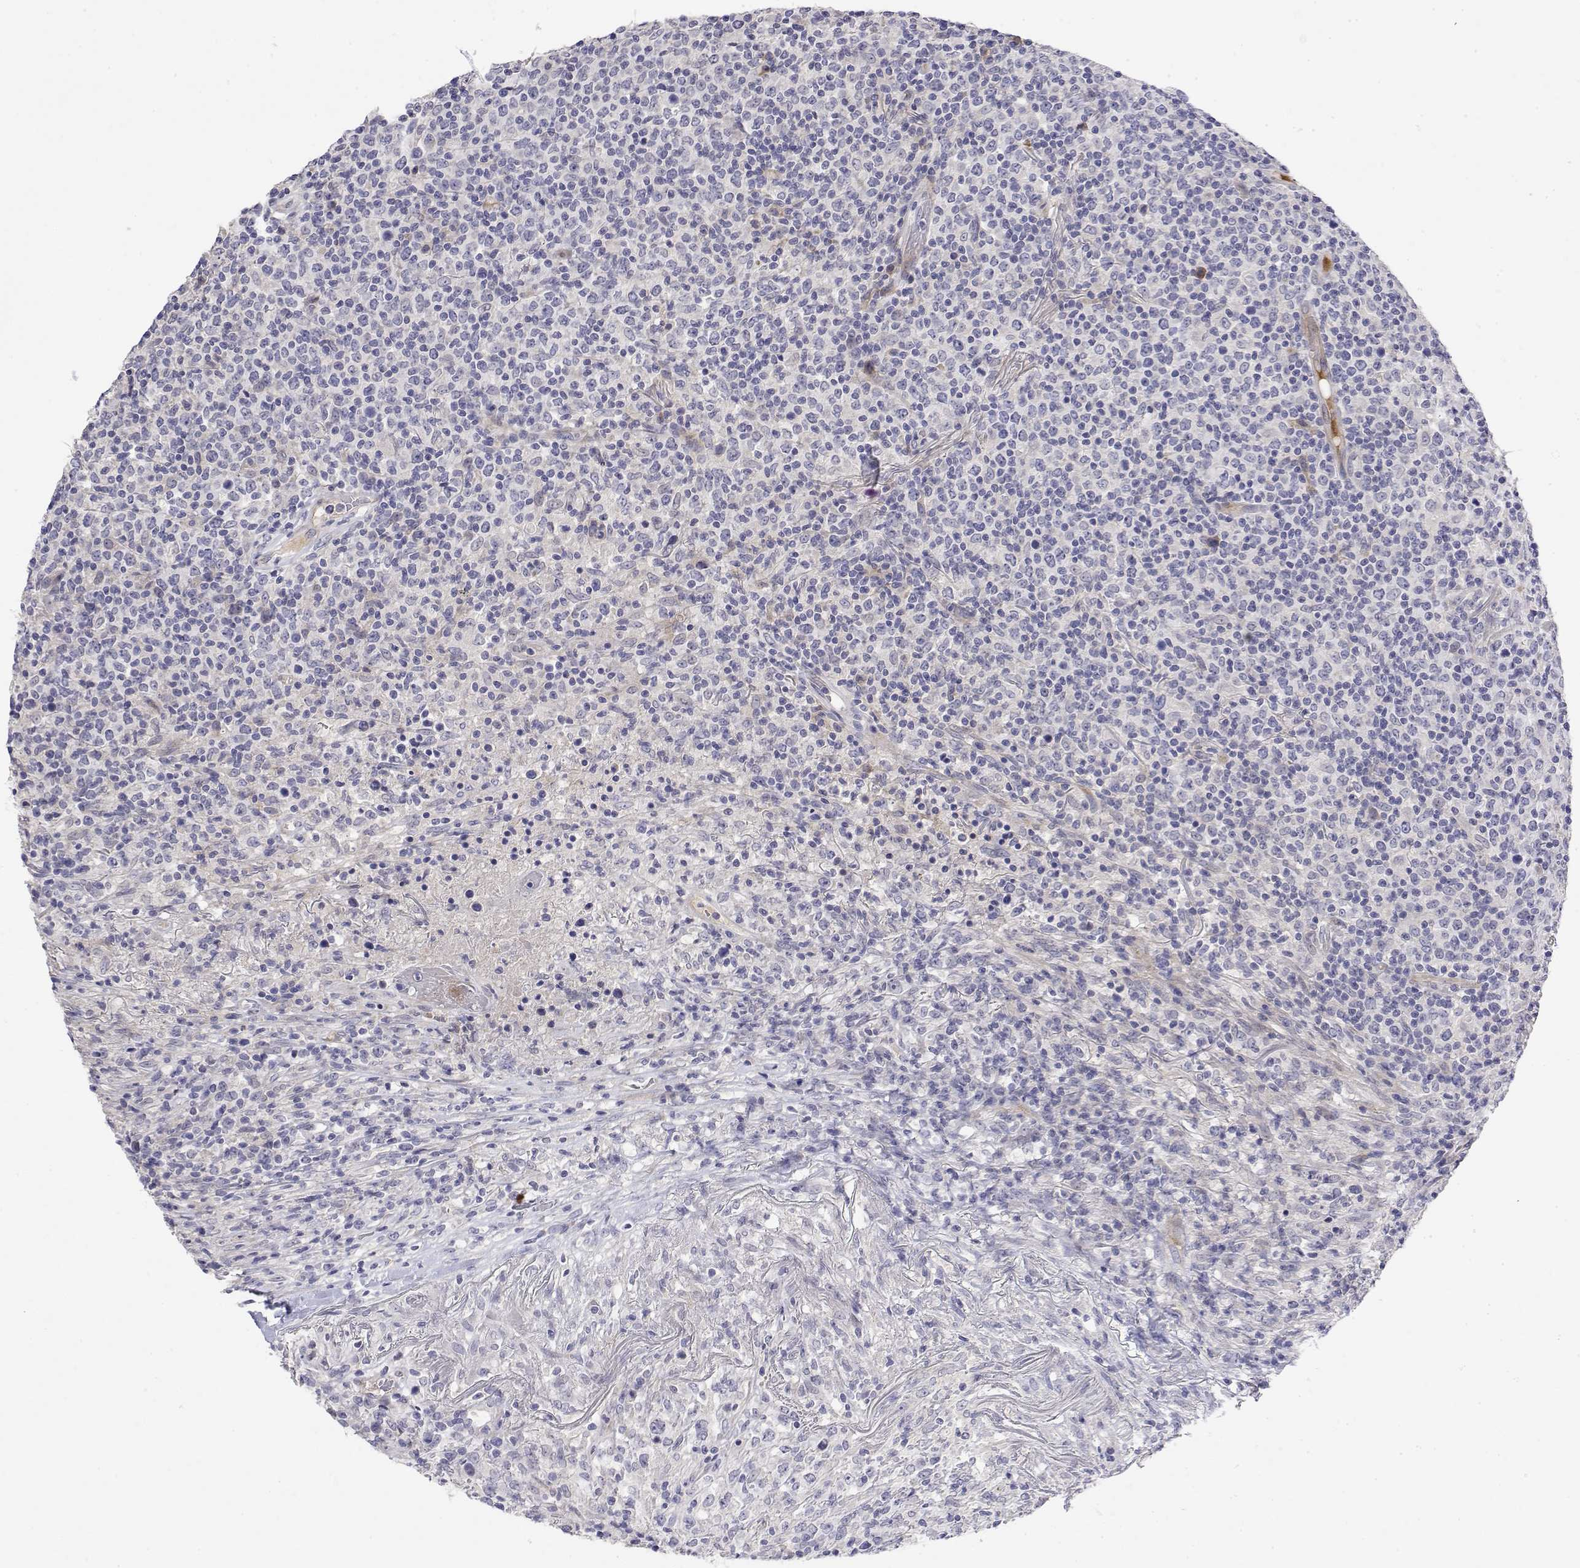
{"staining": {"intensity": "negative", "quantity": "none", "location": "none"}, "tissue": "lymphoma", "cell_type": "Tumor cells", "image_type": "cancer", "snomed": [{"axis": "morphology", "description": "Malignant lymphoma, non-Hodgkin's type, High grade"}, {"axis": "topography", "description": "Lung"}], "caption": "An image of human lymphoma is negative for staining in tumor cells. (DAB (3,3'-diaminobenzidine) IHC visualized using brightfield microscopy, high magnification).", "gene": "GGACT", "patient": {"sex": "male", "age": 79}}